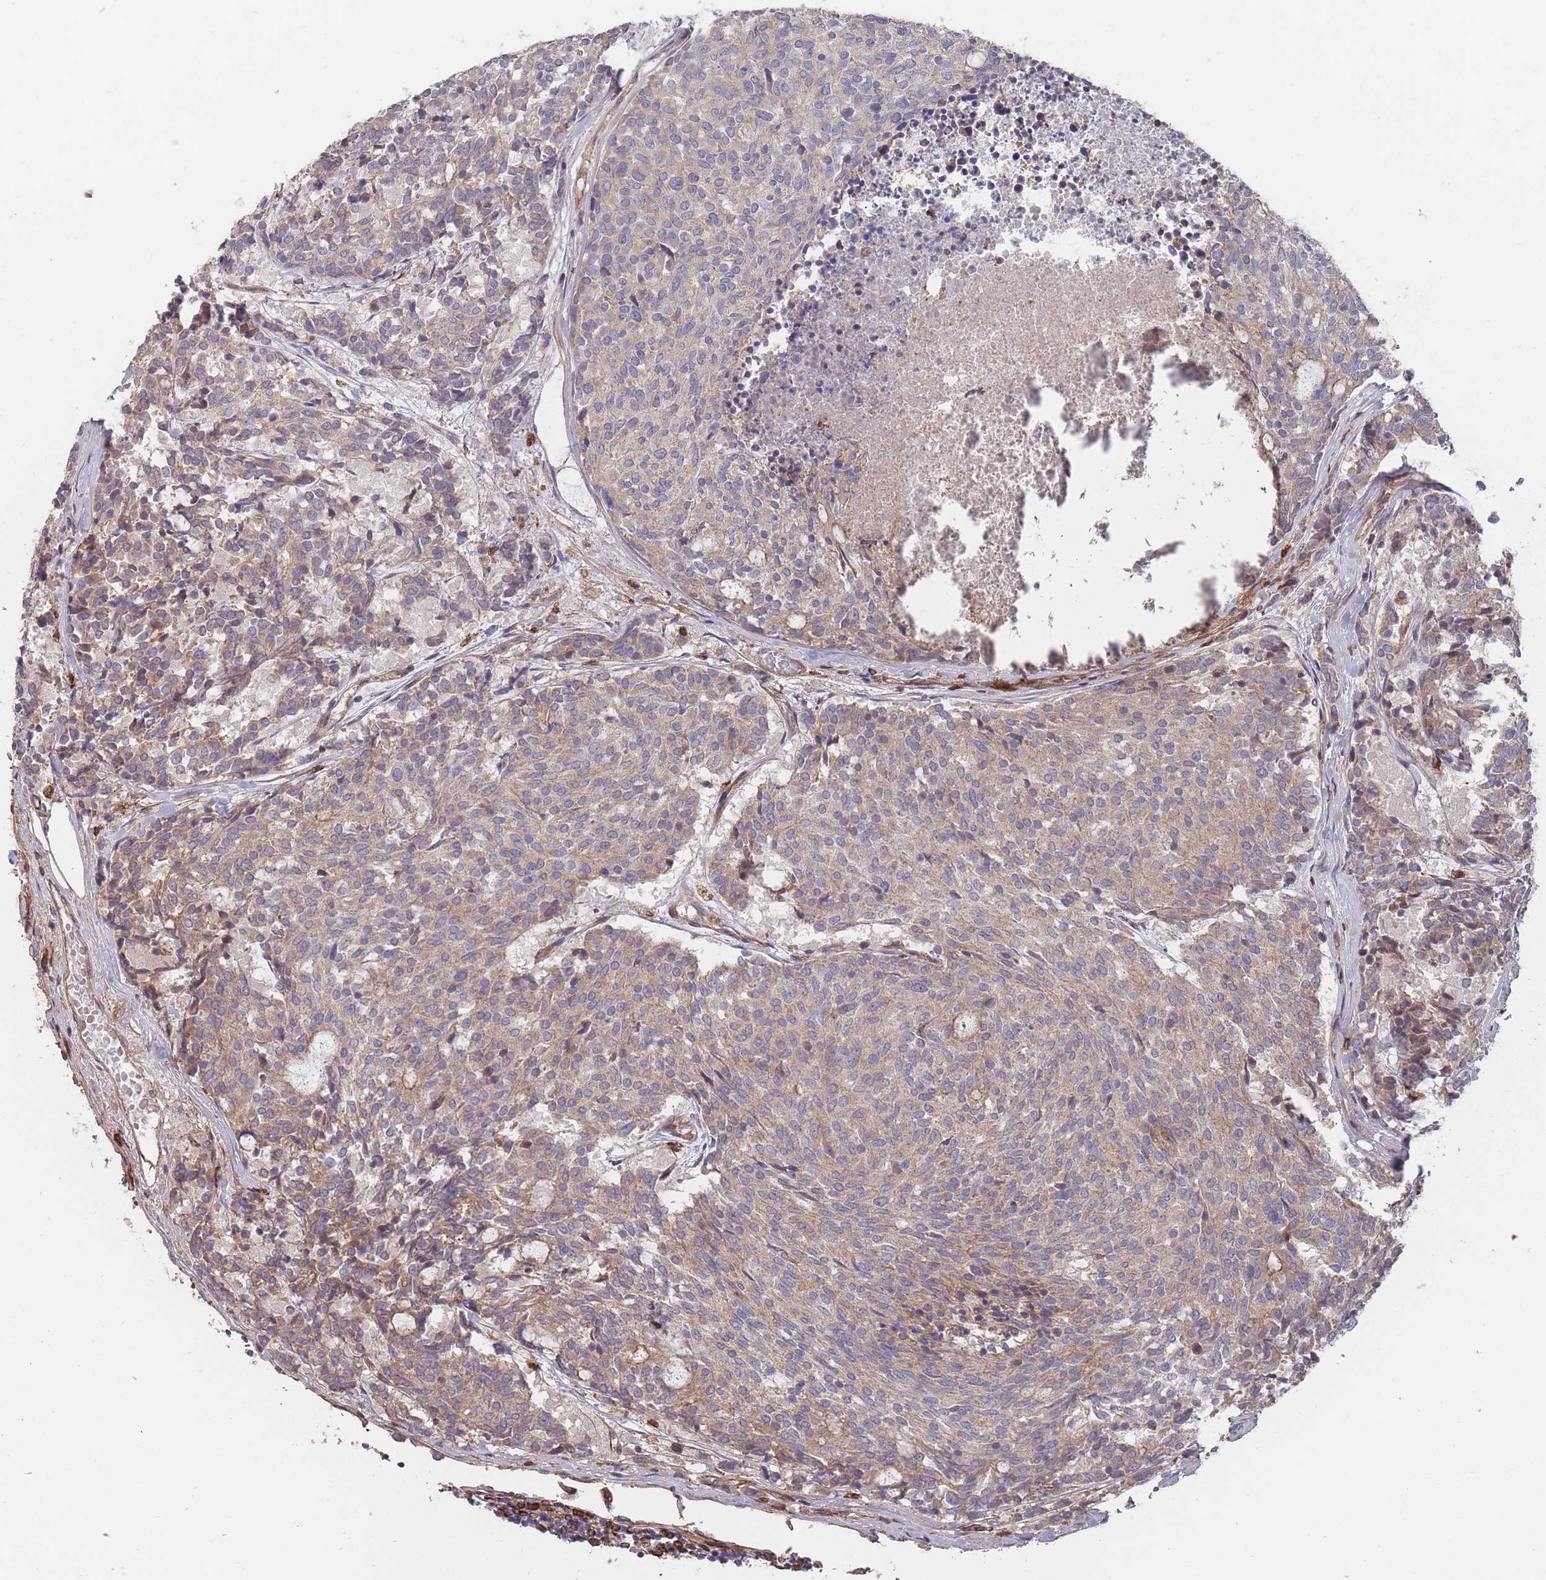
{"staining": {"intensity": "moderate", "quantity": "<25%", "location": "cytoplasmic/membranous"}, "tissue": "carcinoid", "cell_type": "Tumor cells", "image_type": "cancer", "snomed": [{"axis": "morphology", "description": "Carcinoid, malignant, NOS"}, {"axis": "topography", "description": "Pancreas"}], "caption": "Protein staining of carcinoid tissue demonstrates moderate cytoplasmic/membranous staining in approximately <25% of tumor cells.", "gene": "THSD7B", "patient": {"sex": "female", "age": 54}}